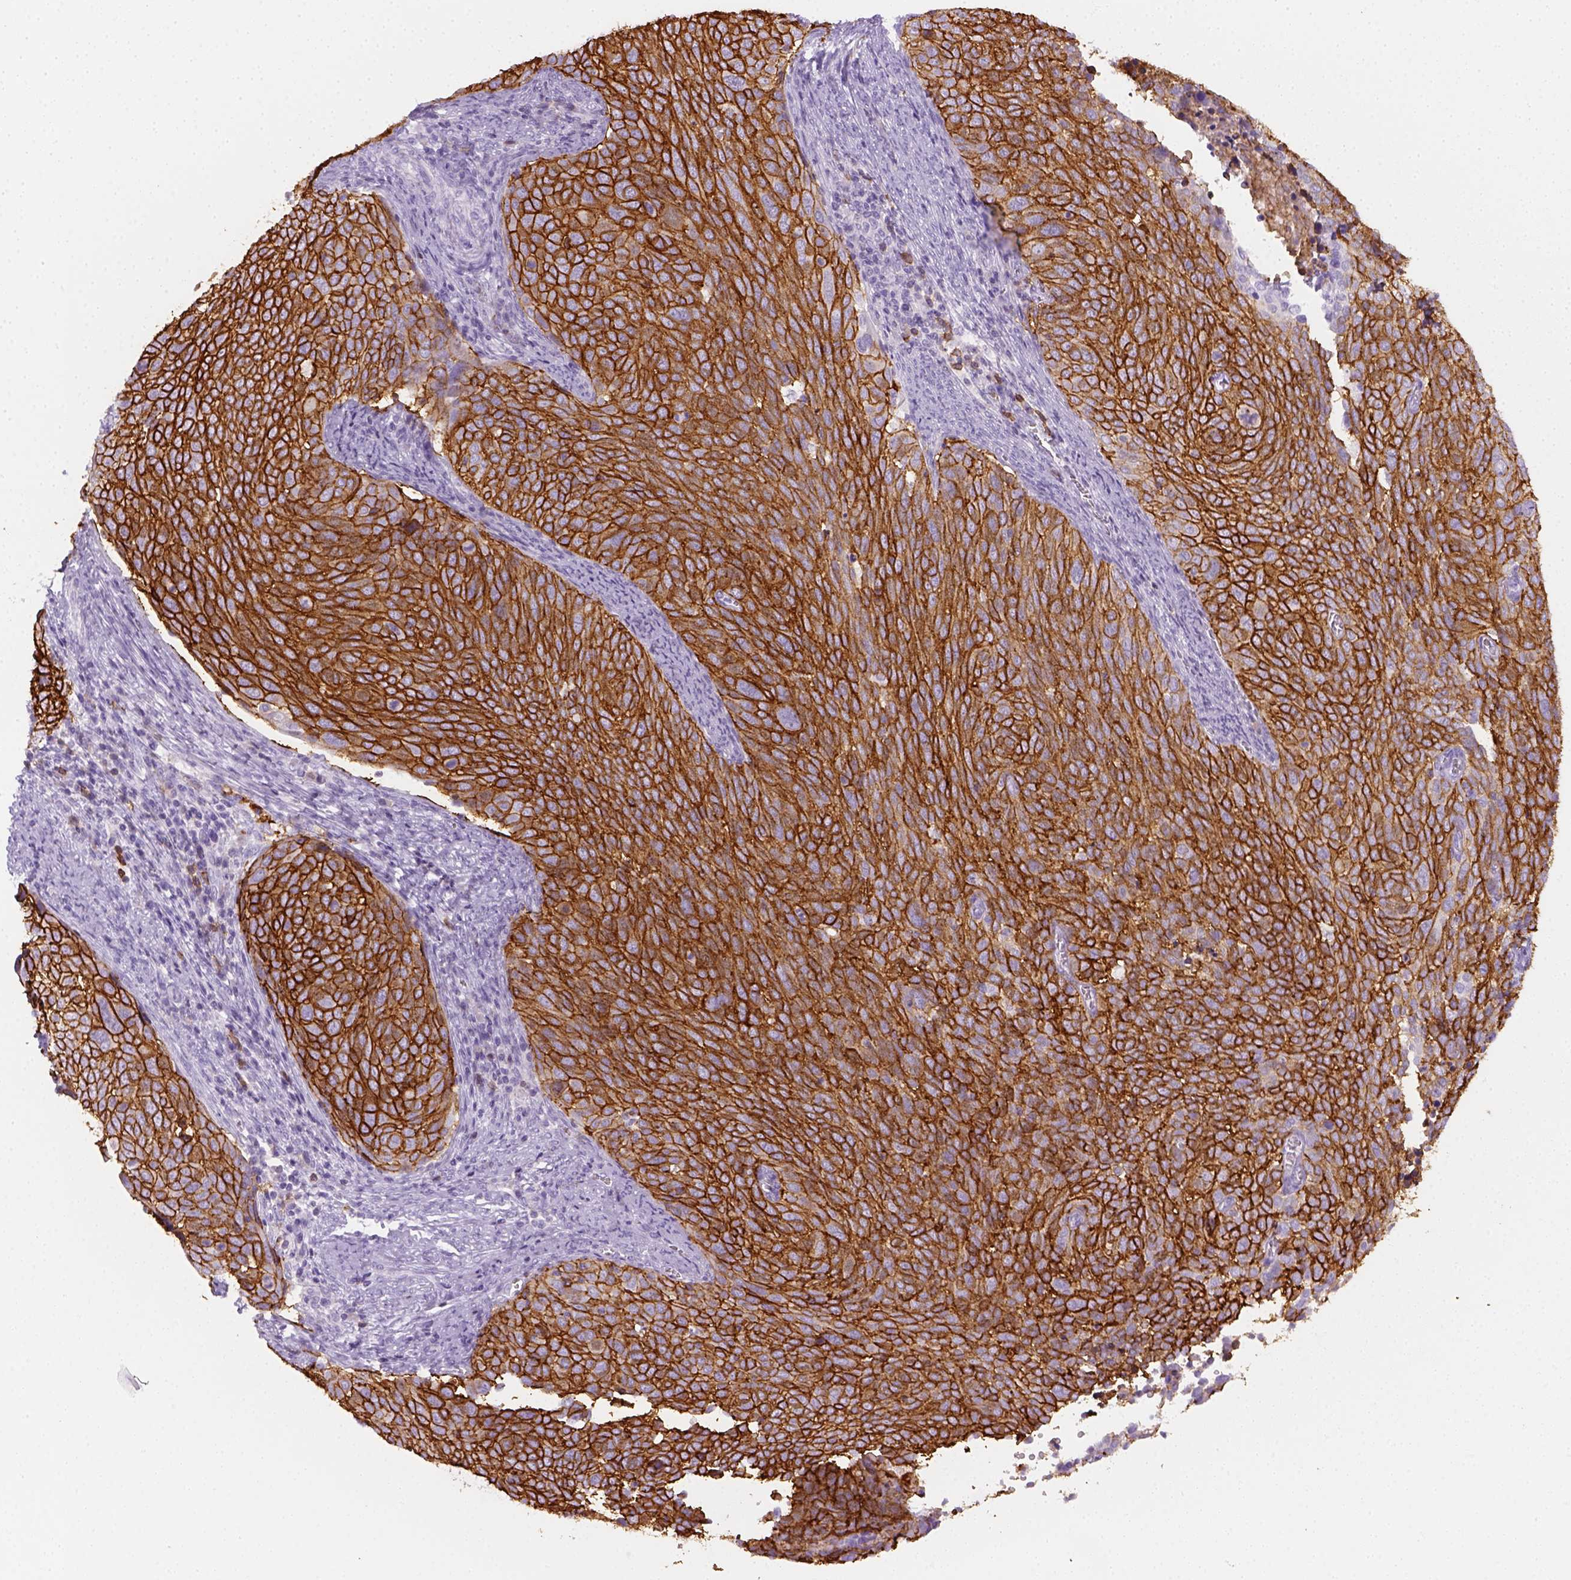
{"staining": {"intensity": "strong", "quantity": ">75%", "location": "cytoplasmic/membranous"}, "tissue": "cervical cancer", "cell_type": "Tumor cells", "image_type": "cancer", "snomed": [{"axis": "morphology", "description": "Squamous cell carcinoma, NOS"}, {"axis": "topography", "description": "Cervix"}], "caption": "A micrograph showing strong cytoplasmic/membranous staining in about >75% of tumor cells in cervical cancer, as visualized by brown immunohistochemical staining.", "gene": "AQP3", "patient": {"sex": "female", "age": 39}}